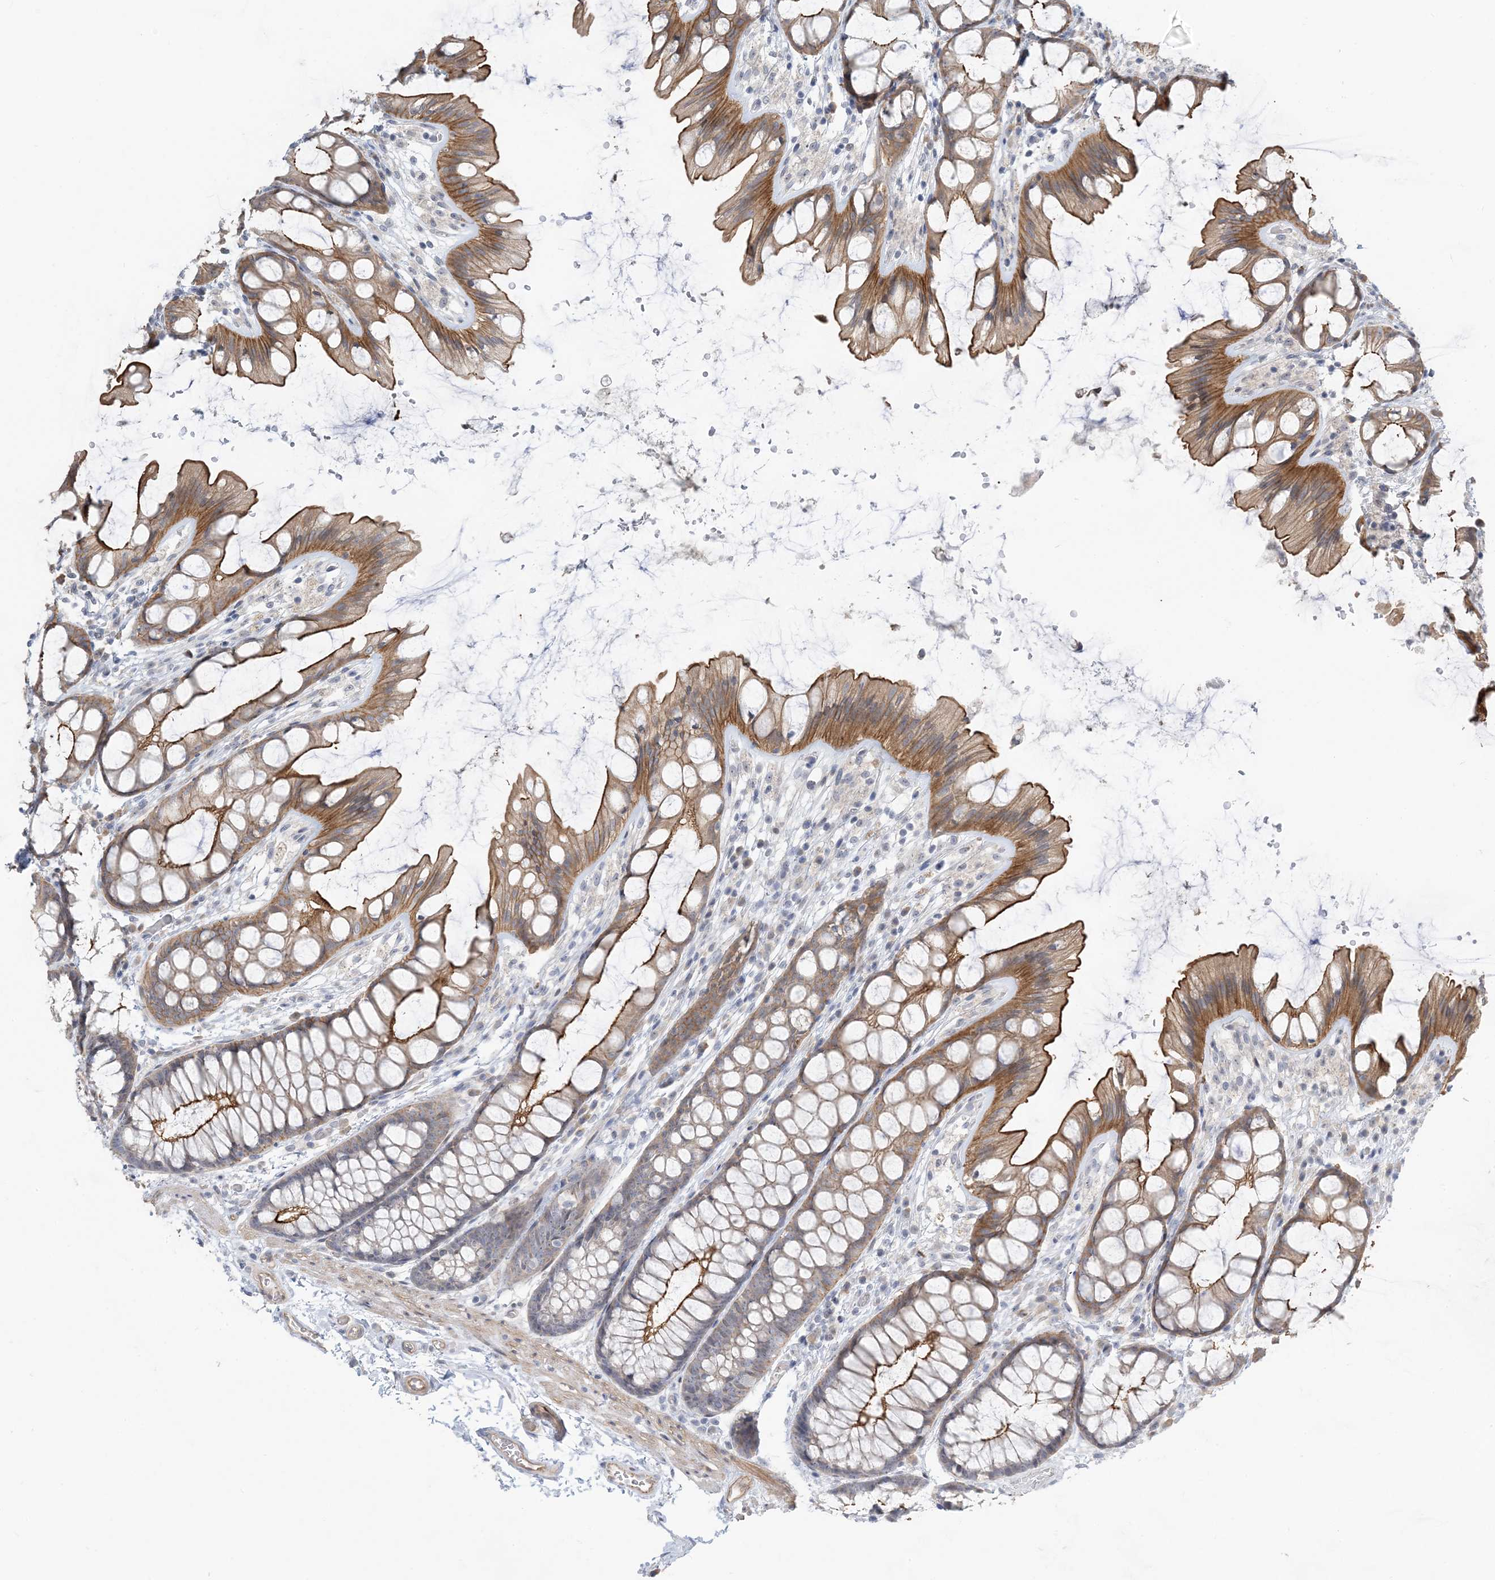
{"staining": {"intensity": "moderate", "quantity": "25%-75%", "location": "cytoplasmic/membranous"}, "tissue": "colon", "cell_type": "Endothelial cells", "image_type": "normal", "snomed": [{"axis": "morphology", "description": "Normal tissue, NOS"}, {"axis": "topography", "description": "Colon"}], "caption": "A high-resolution photomicrograph shows immunohistochemistry staining of benign colon, which shows moderate cytoplasmic/membranous expression in about 25%-75% of endothelial cells. (DAB (3,3'-diaminobenzidine) = brown stain, brightfield microscopy at high magnification).", "gene": "IL36B", "patient": {"sex": "male", "age": 47}}